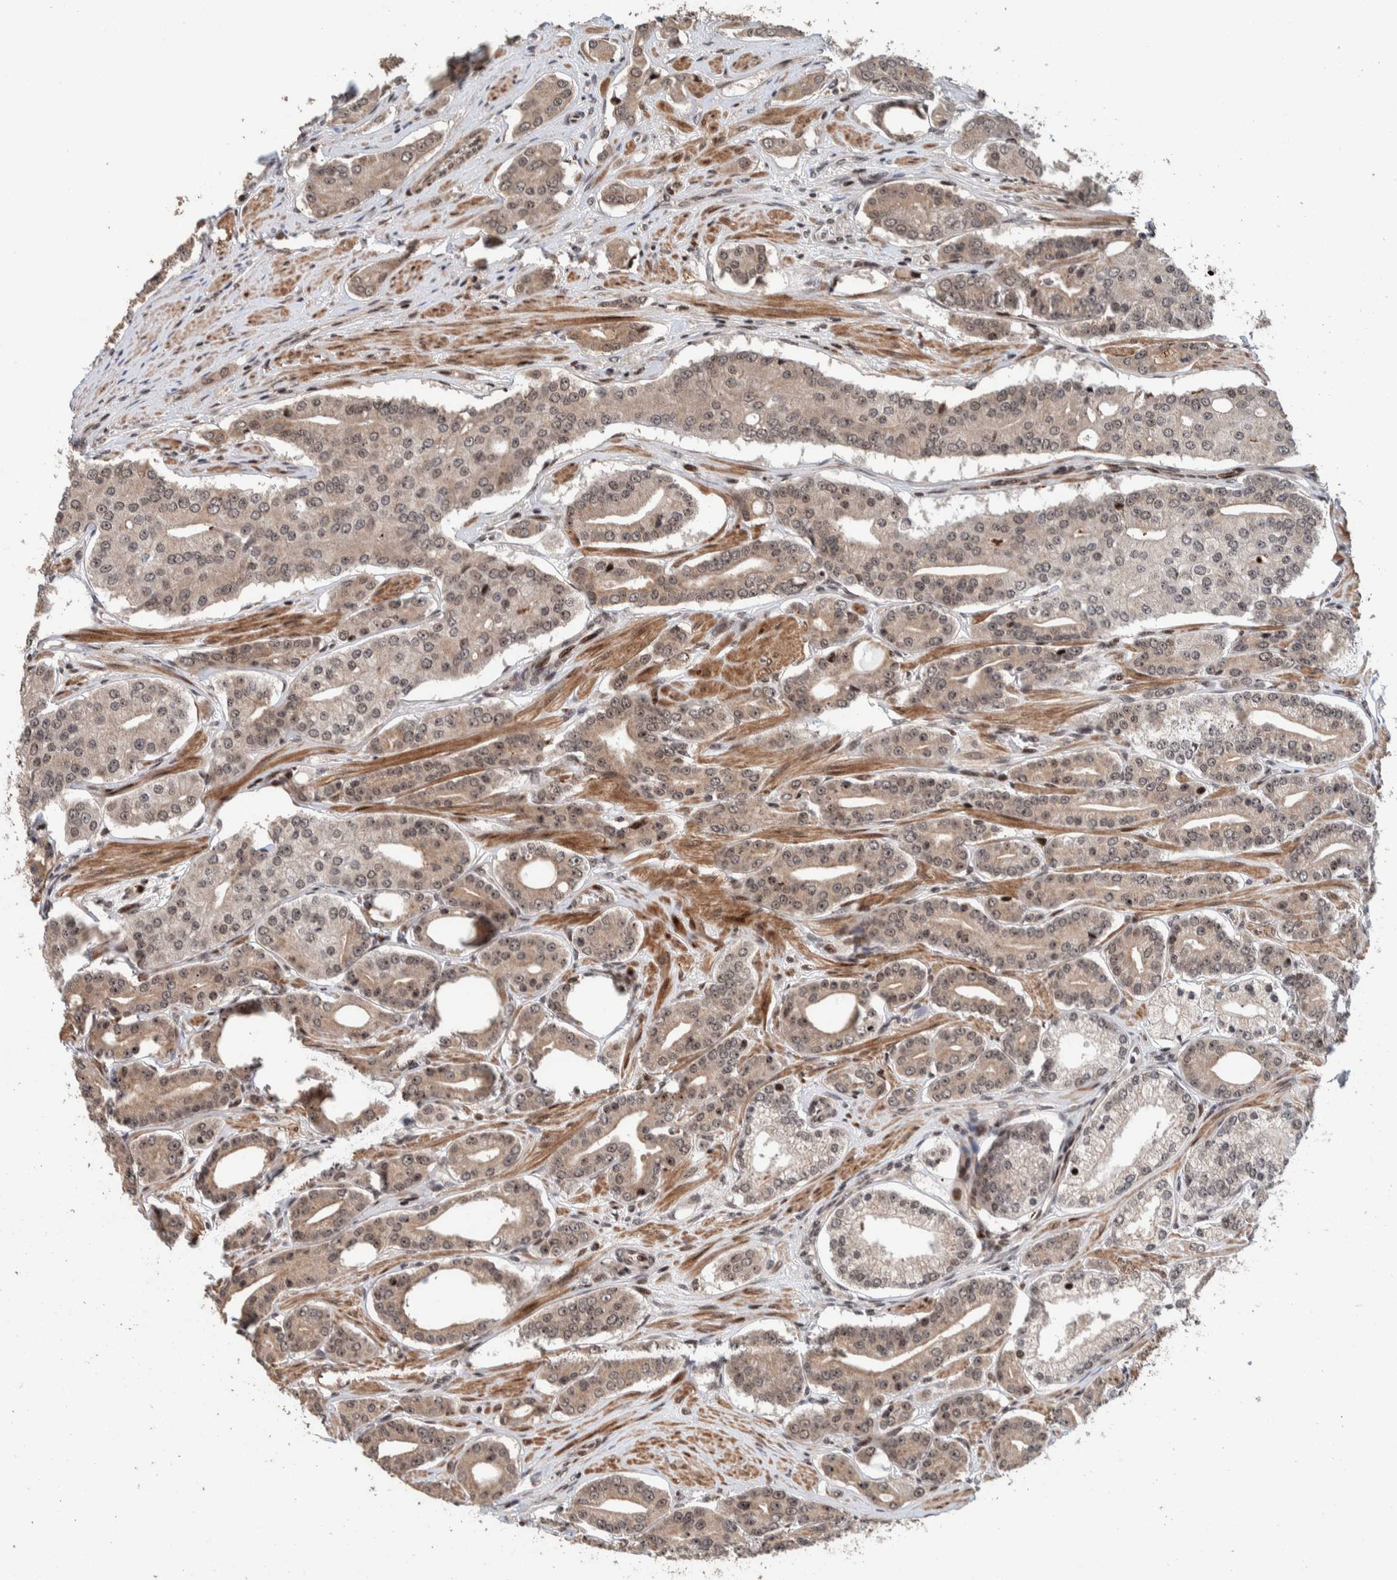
{"staining": {"intensity": "weak", "quantity": "25%-75%", "location": "cytoplasmic/membranous"}, "tissue": "prostate cancer", "cell_type": "Tumor cells", "image_type": "cancer", "snomed": [{"axis": "morphology", "description": "Adenocarcinoma, High grade"}, {"axis": "topography", "description": "Prostate"}], "caption": "About 25%-75% of tumor cells in human prostate cancer (adenocarcinoma (high-grade)) exhibit weak cytoplasmic/membranous protein positivity as visualized by brown immunohistochemical staining.", "gene": "CHD4", "patient": {"sex": "male", "age": 71}}